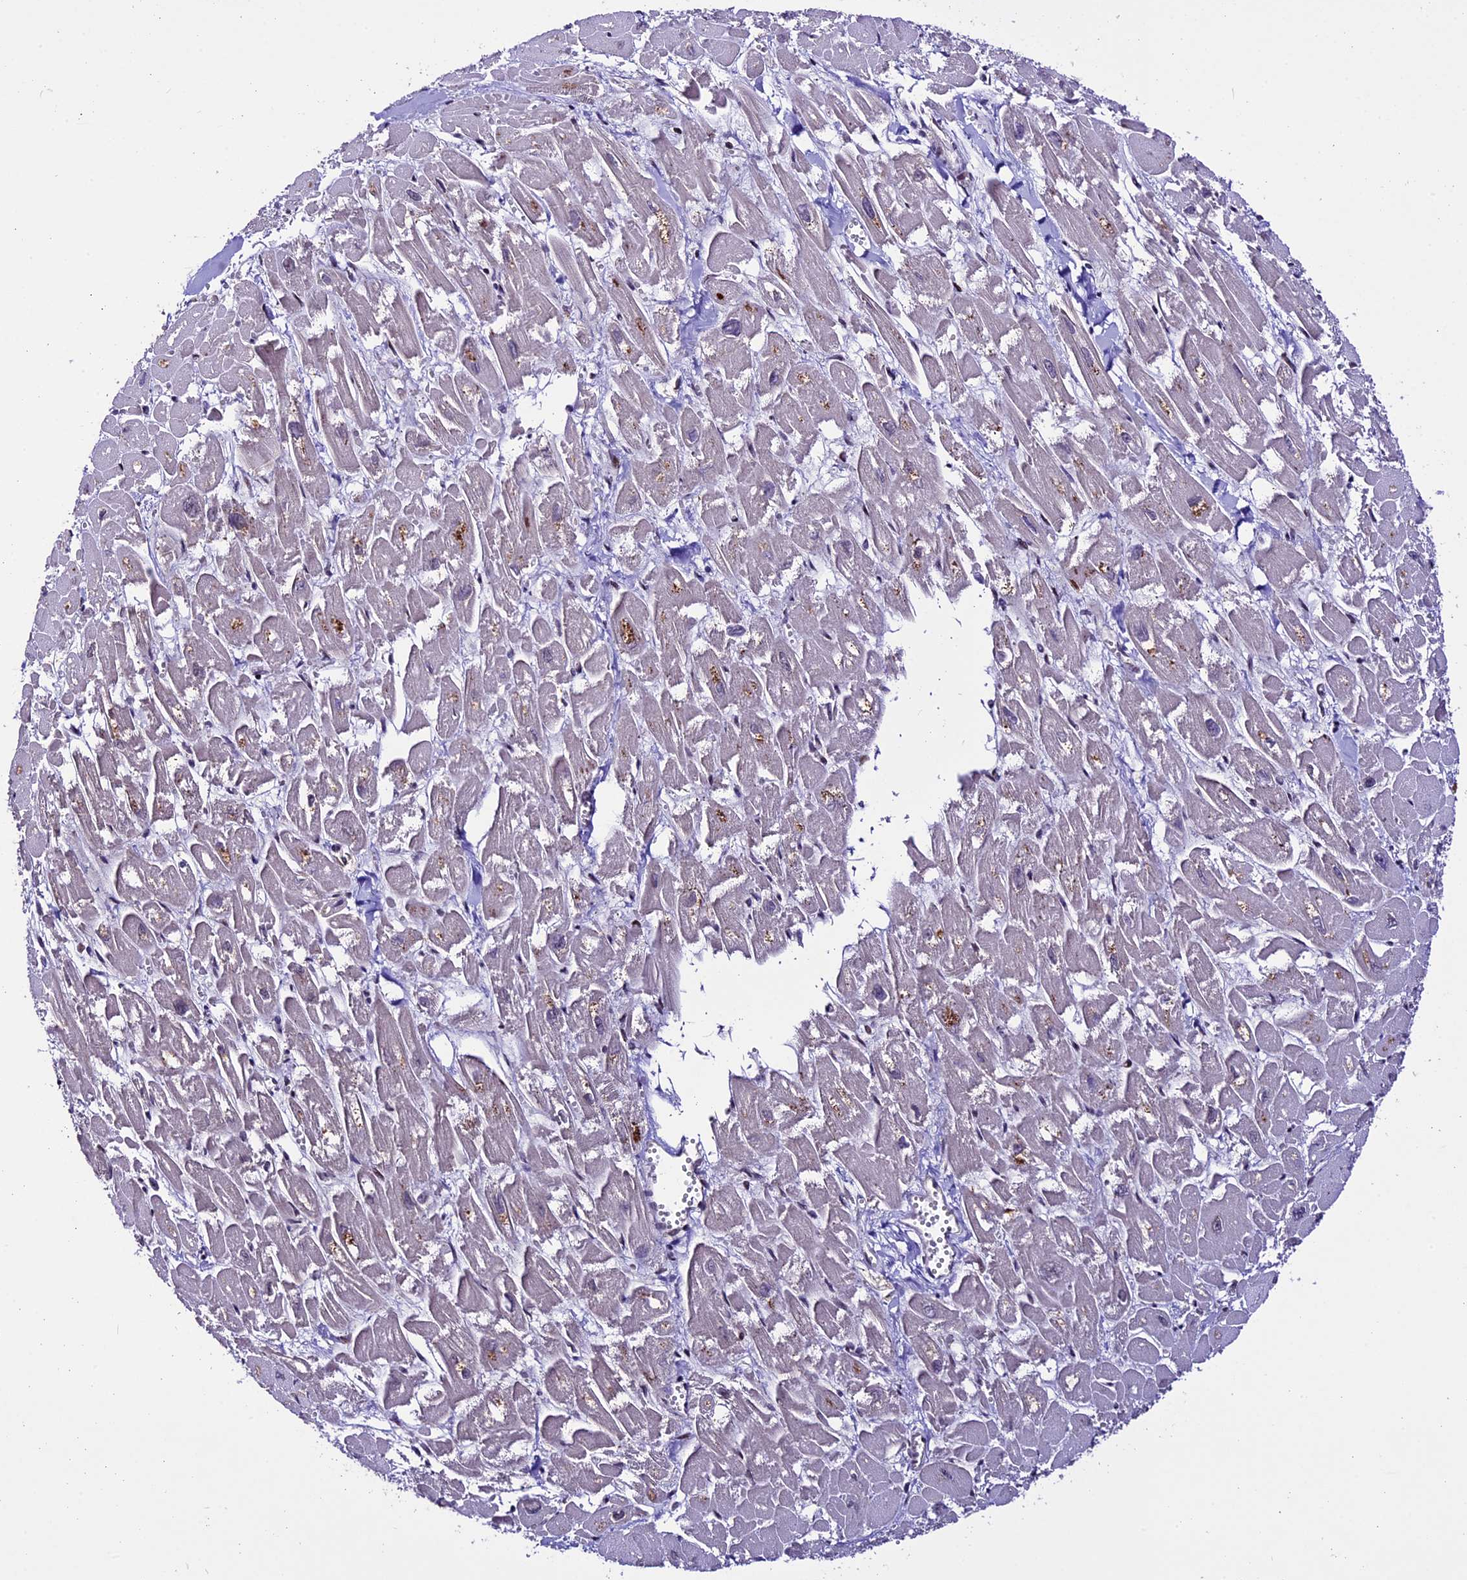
{"staining": {"intensity": "moderate", "quantity": "<25%", "location": "cytoplasmic/membranous,nuclear"}, "tissue": "heart muscle", "cell_type": "Cardiomyocytes", "image_type": "normal", "snomed": [{"axis": "morphology", "description": "Normal tissue, NOS"}, {"axis": "topography", "description": "Heart"}], "caption": "This is an image of IHC staining of unremarkable heart muscle, which shows moderate positivity in the cytoplasmic/membranous,nuclear of cardiomyocytes.", "gene": "TCP11L2", "patient": {"sex": "male", "age": 54}}